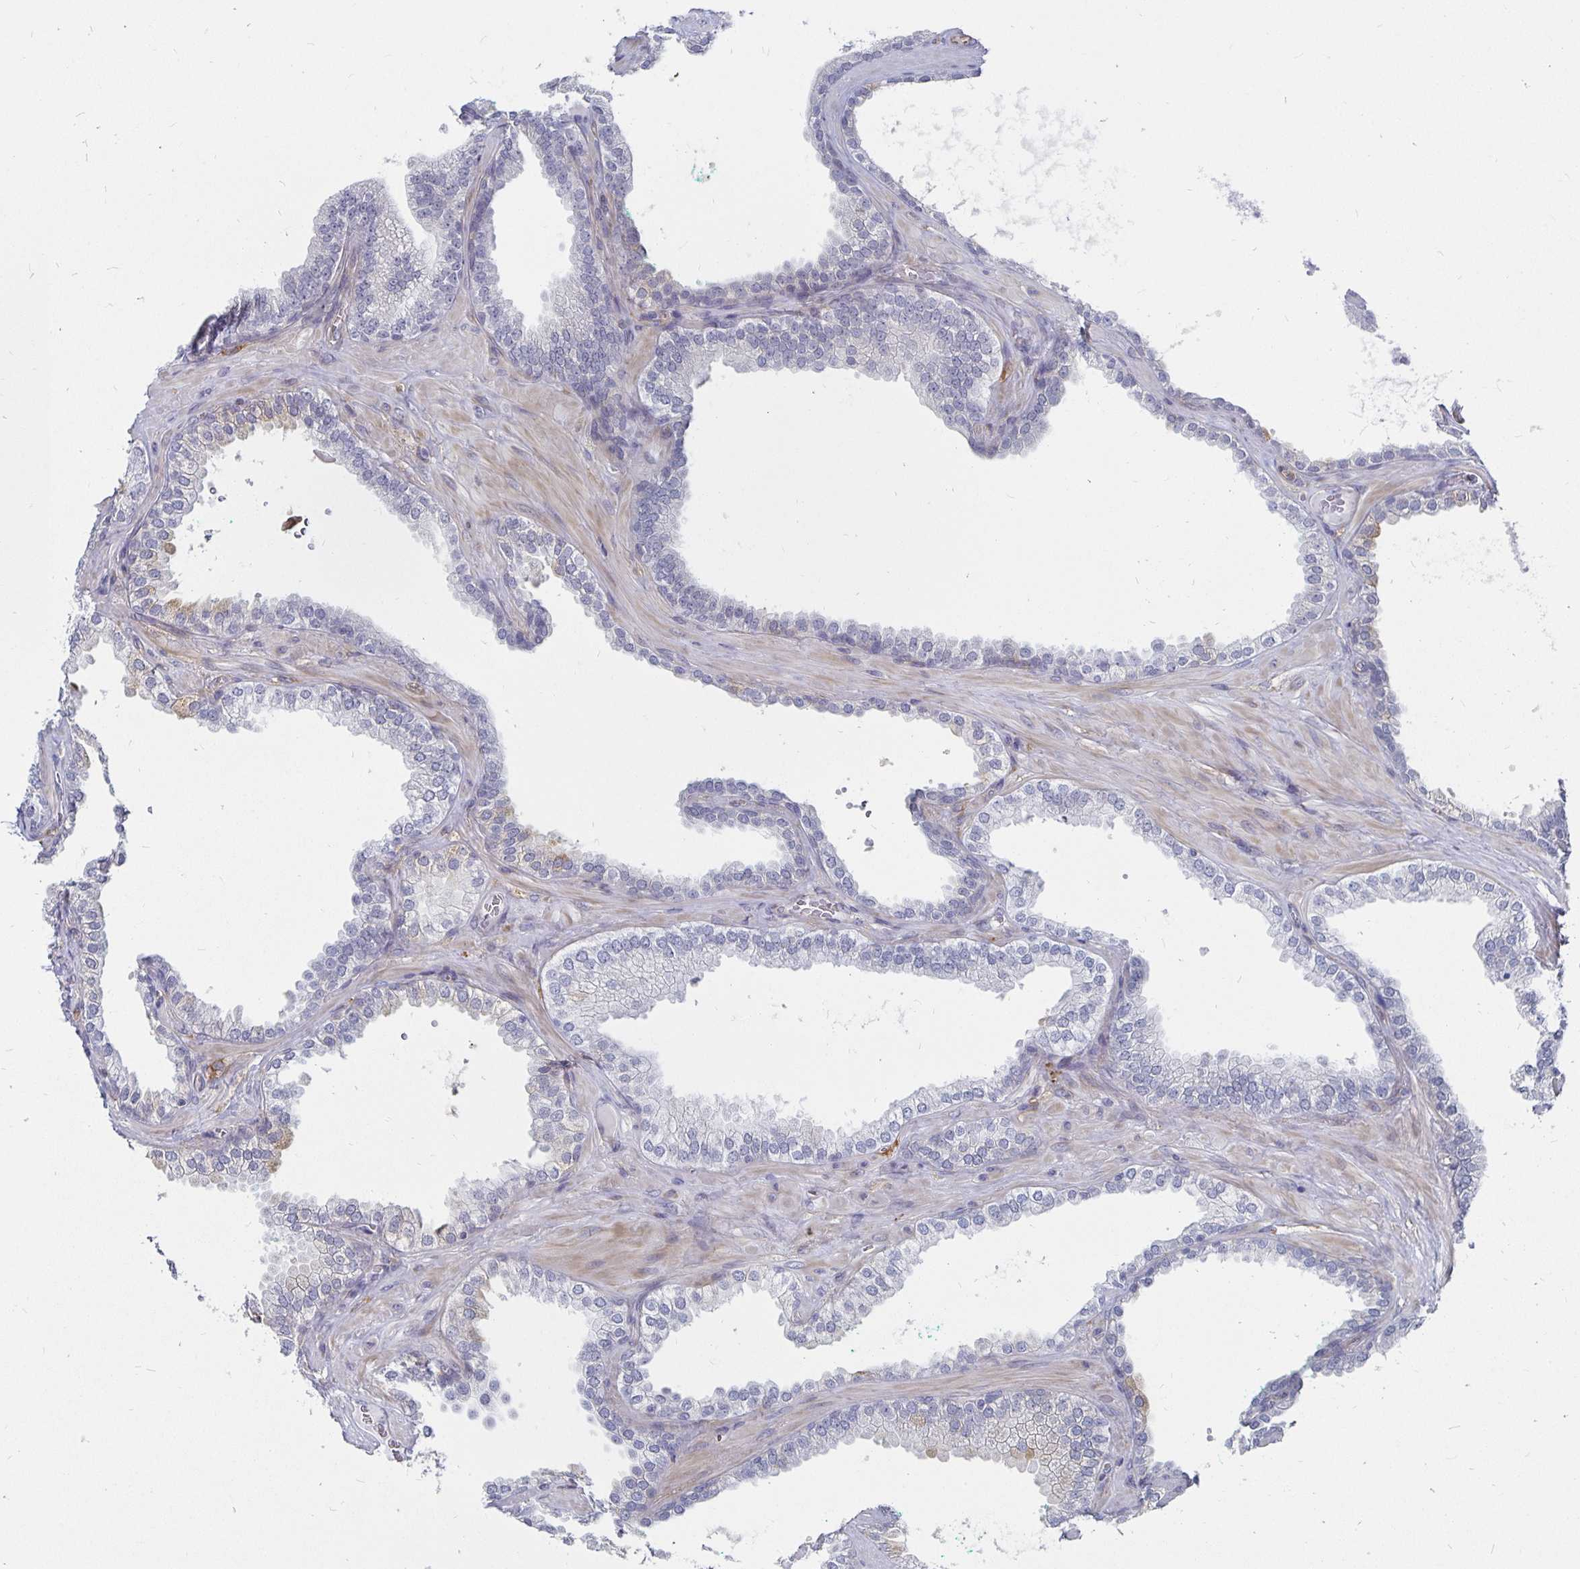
{"staining": {"intensity": "negative", "quantity": "none", "location": "none"}, "tissue": "prostate cancer", "cell_type": "Tumor cells", "image_type": "cancer", "snomed": [{"axis": "morphology", "description": "Adenocarcinoma, High grade"}, {"axis": "topography", "description": "Prostate"}], "caption": "Micrograph shows no protein staining in tumor cells of prostate adenocarcinoma (high-grade) tissue. (DAB (3,3'-diaminobenzidine) immunohistochemistry visualized using brightfield microscopy, high magnification).", "gene": "CCDC85A", "patient": {"sex": "male", "age": 68}}